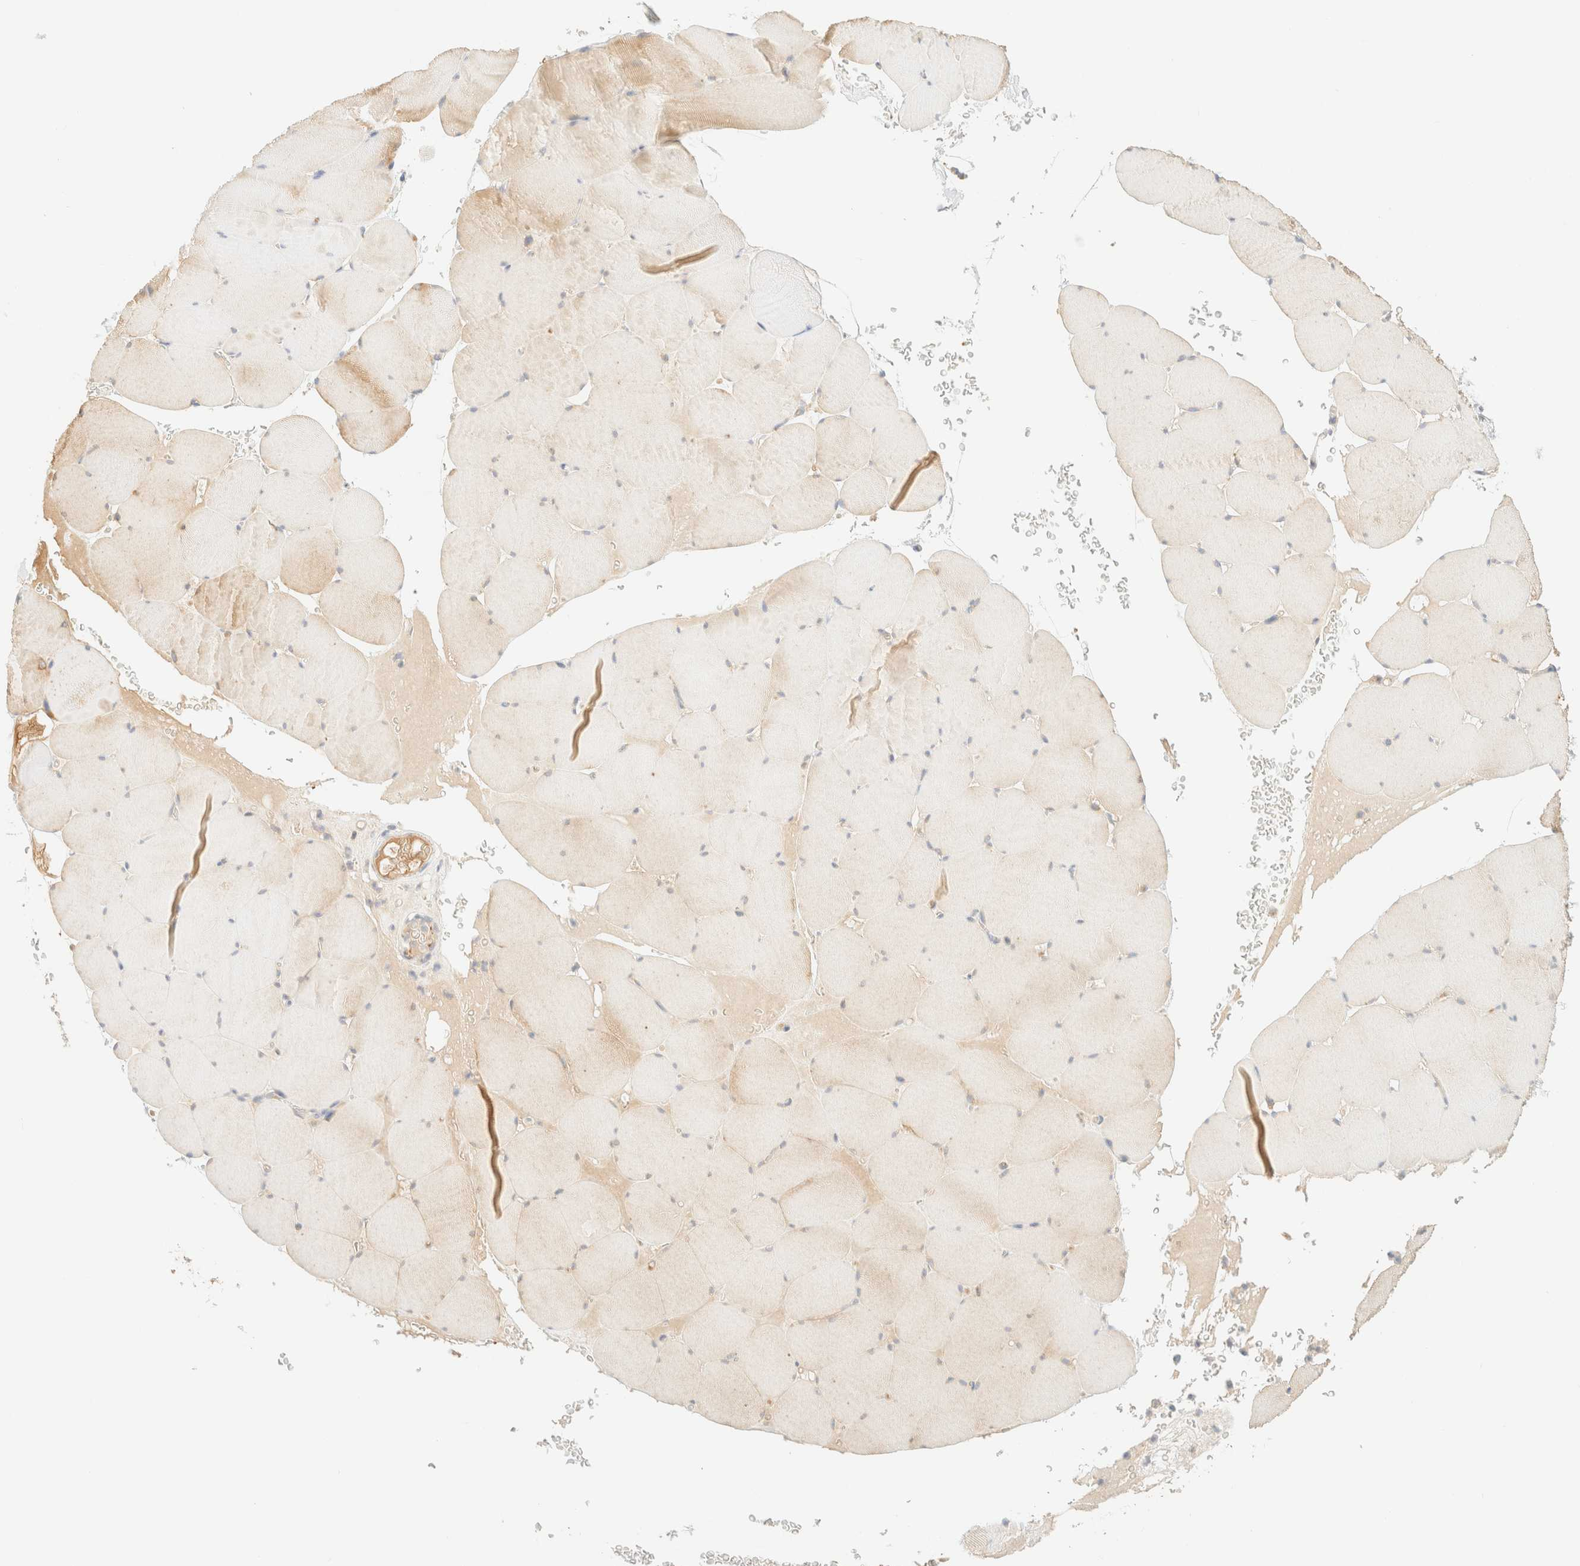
{"staining": {"intensity": "weak", "quantity": "25%-75%", "location": "cytoplasmic/membranous"}, "tissue": "skeletal muscle", "cell_type": "Myocytes", "image_type": "normal", "snomed": [{"axis": "morphology", "description": "Normal tissue, NOS"}, {"axis": "topography", "description": "Skeletal muscle"}], "caption": "Weak cytoplasmic/membranous expression for a protein is appreciated in about 25%-75% of myocytes of normal skeletal muscle using immunohistochemistry.", "gene": "FHOD1", "patient": {"sex": "male", "age": 62}}